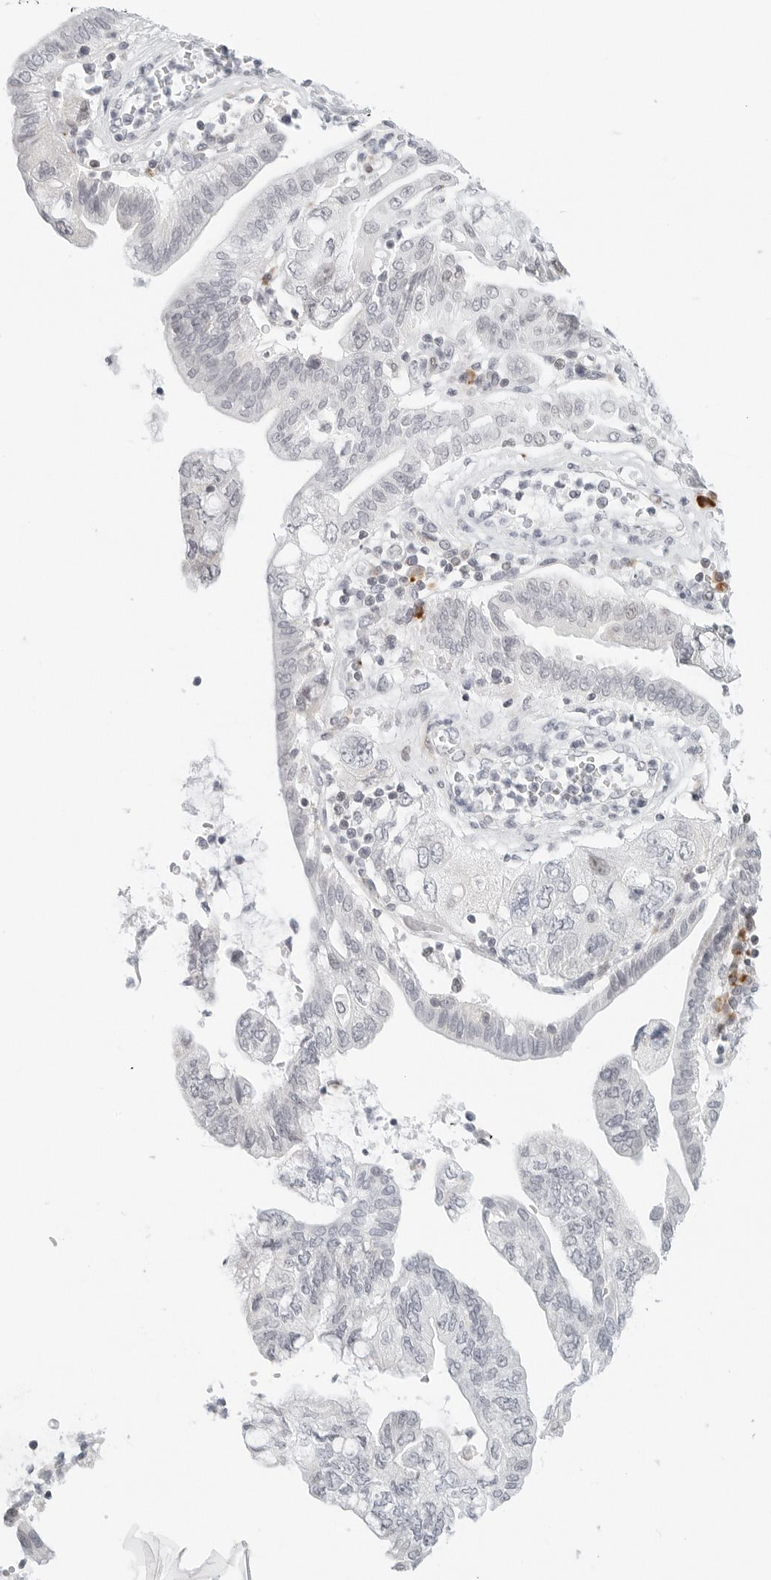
{"staining": {"intensity": "negative", "quantity": "none", "location": "none"}, "tissue": "pancreatic cancer", "cell_type": "Tumor cells", "image_type": "cancer", "snomed": [{"axis": "morphology", "description": "Adenocarcinoma, NOS"}, {"axis": "topography", "description": "Pancreas"}], "caption": "The IHC photomicrograph has no significant positivity in tumor cells of pancreatic cancer tissue.", "gene": "PARP10", "patient": {"sex": "female", "age": 73}}